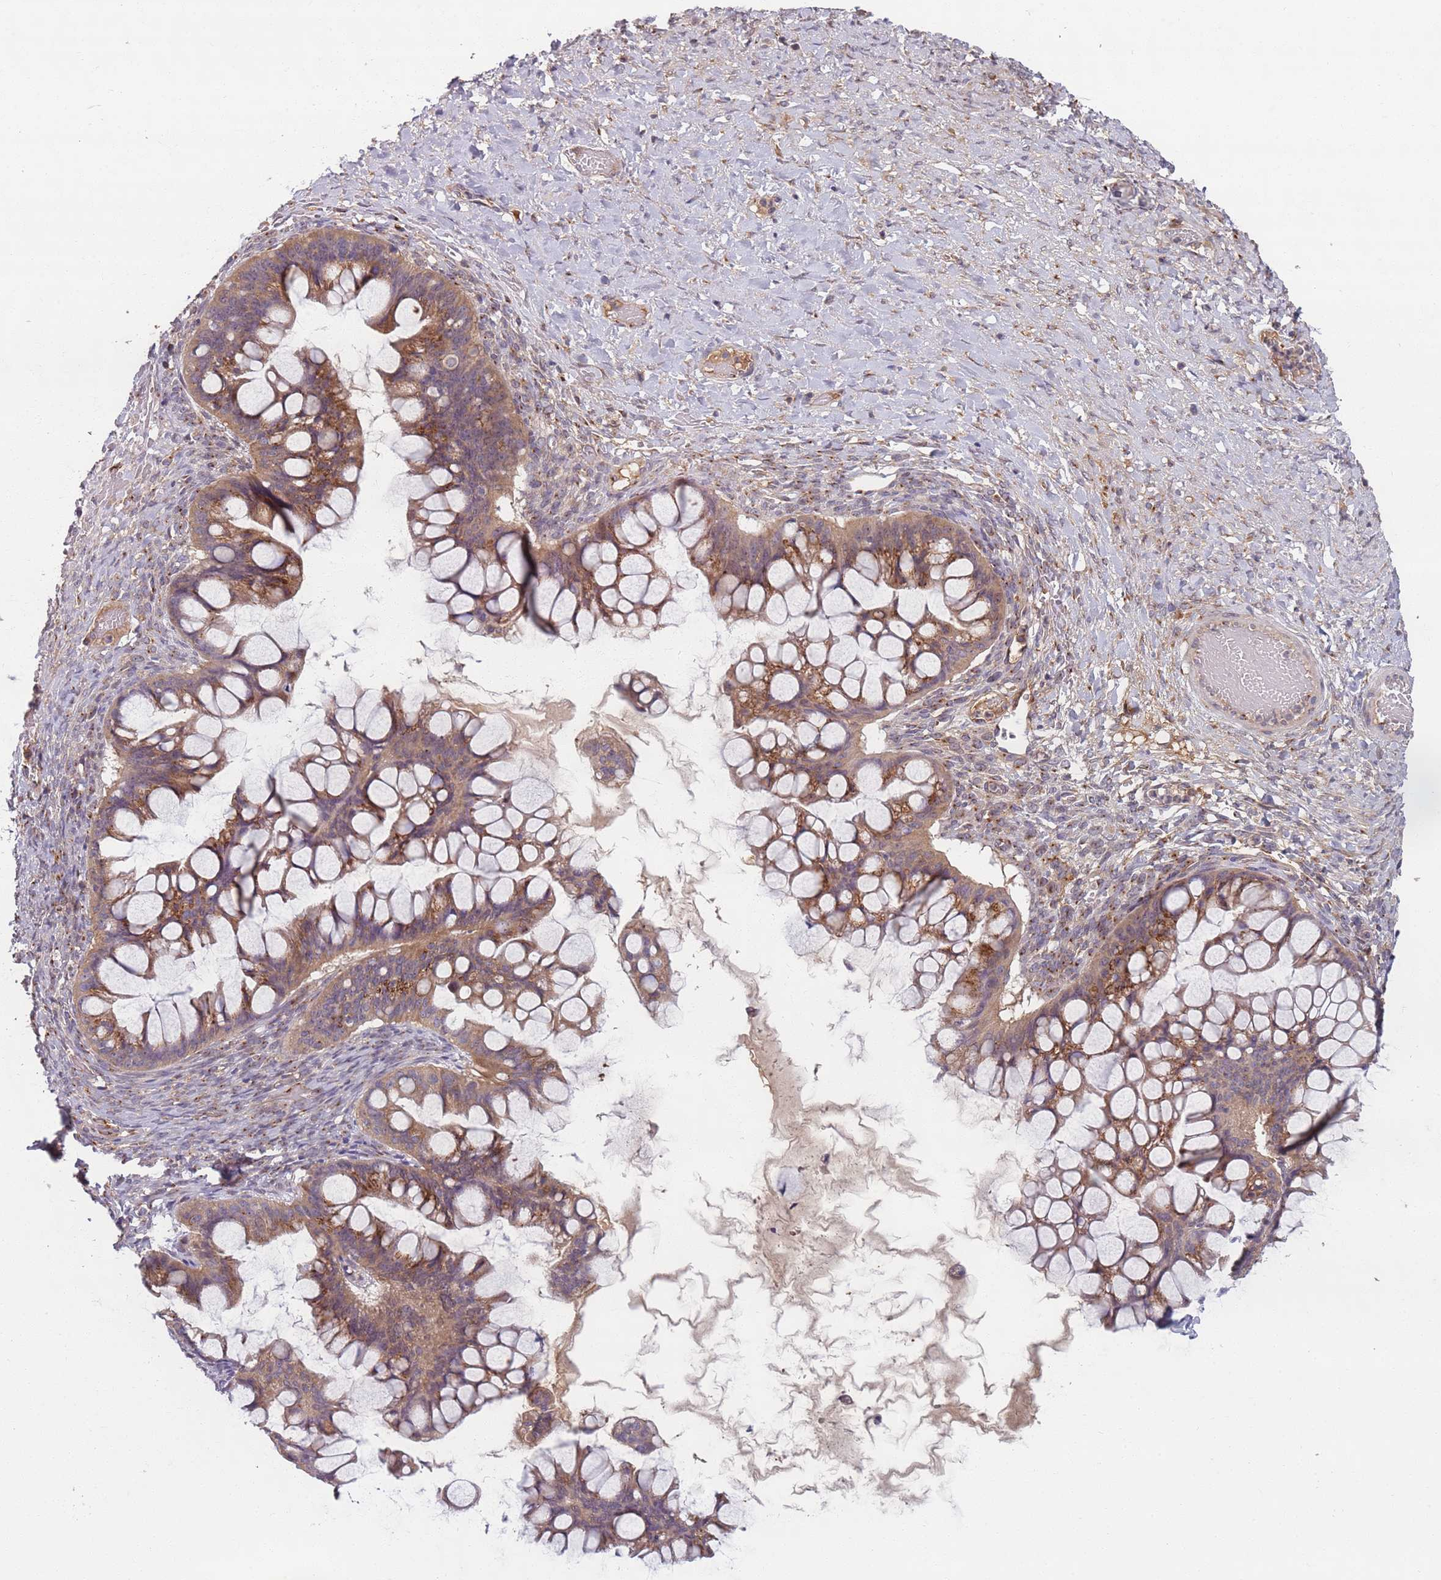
{"staining": {"intensity": "moderate", "quantity": ">75%", "location": "cytoplasmic/membranous"}, "tissue": "ovarian cancer", "cell_type": "Tumor cells", "image_type": "cancer", "snomed": [{"axis": "morphology", "description": "Cystadenocarcinoma, mucinous, NOS"}, {"axis": "topography", "description": "Ovary"}], "caption": "Protein expression analysis of ovarian cancer (mucinous cystadenocarcinoma) exhibits moderate cytoplasmic/membranous staining in about >75% of tumor cells. The staining is performed using DAB brown chromogen to label protein expression. The nuclei are counter-stained blue using hematoxylin.", "gene": "AKTIP", "patient": {"sex": "female", "age": 73}}